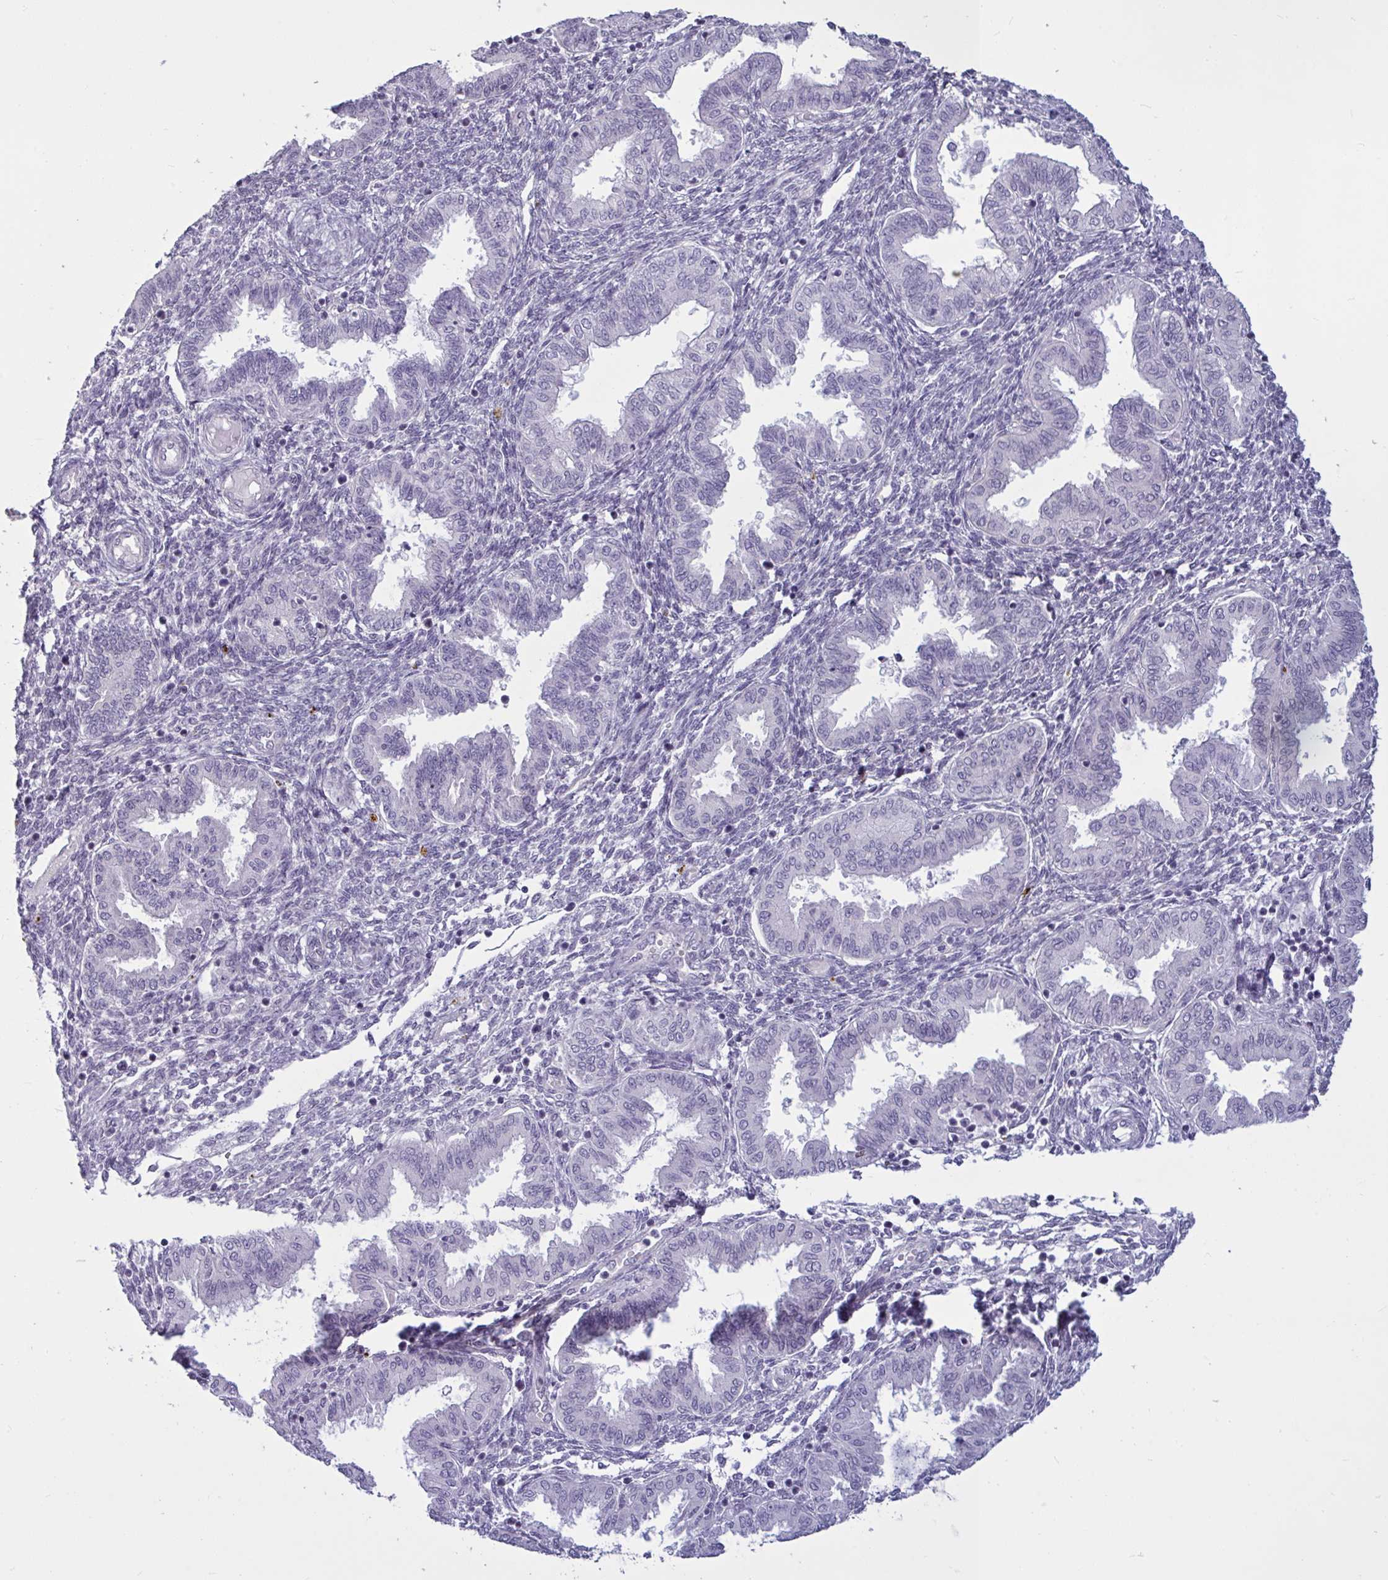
{"staining": {"intensity": "negative", "quantity": "none", "location": "none"}, "tissue": "endometrium", "cell_type": "Cells in endometrial stroma", "image_type": "normal", "snomed": [{"axis": "morphology", "description": "Normal tissue, NOS"}, {"axis": "topography", "description": "Endometrium"}], "caption": "A high-resolution photomicrograph shows immunohistochemistry staining of normal endometrium, which displays no significant positivity in cells in endometrial stroma.", "gene": "TBC1D4", "patient": {"sex": "female", "age": 33}}